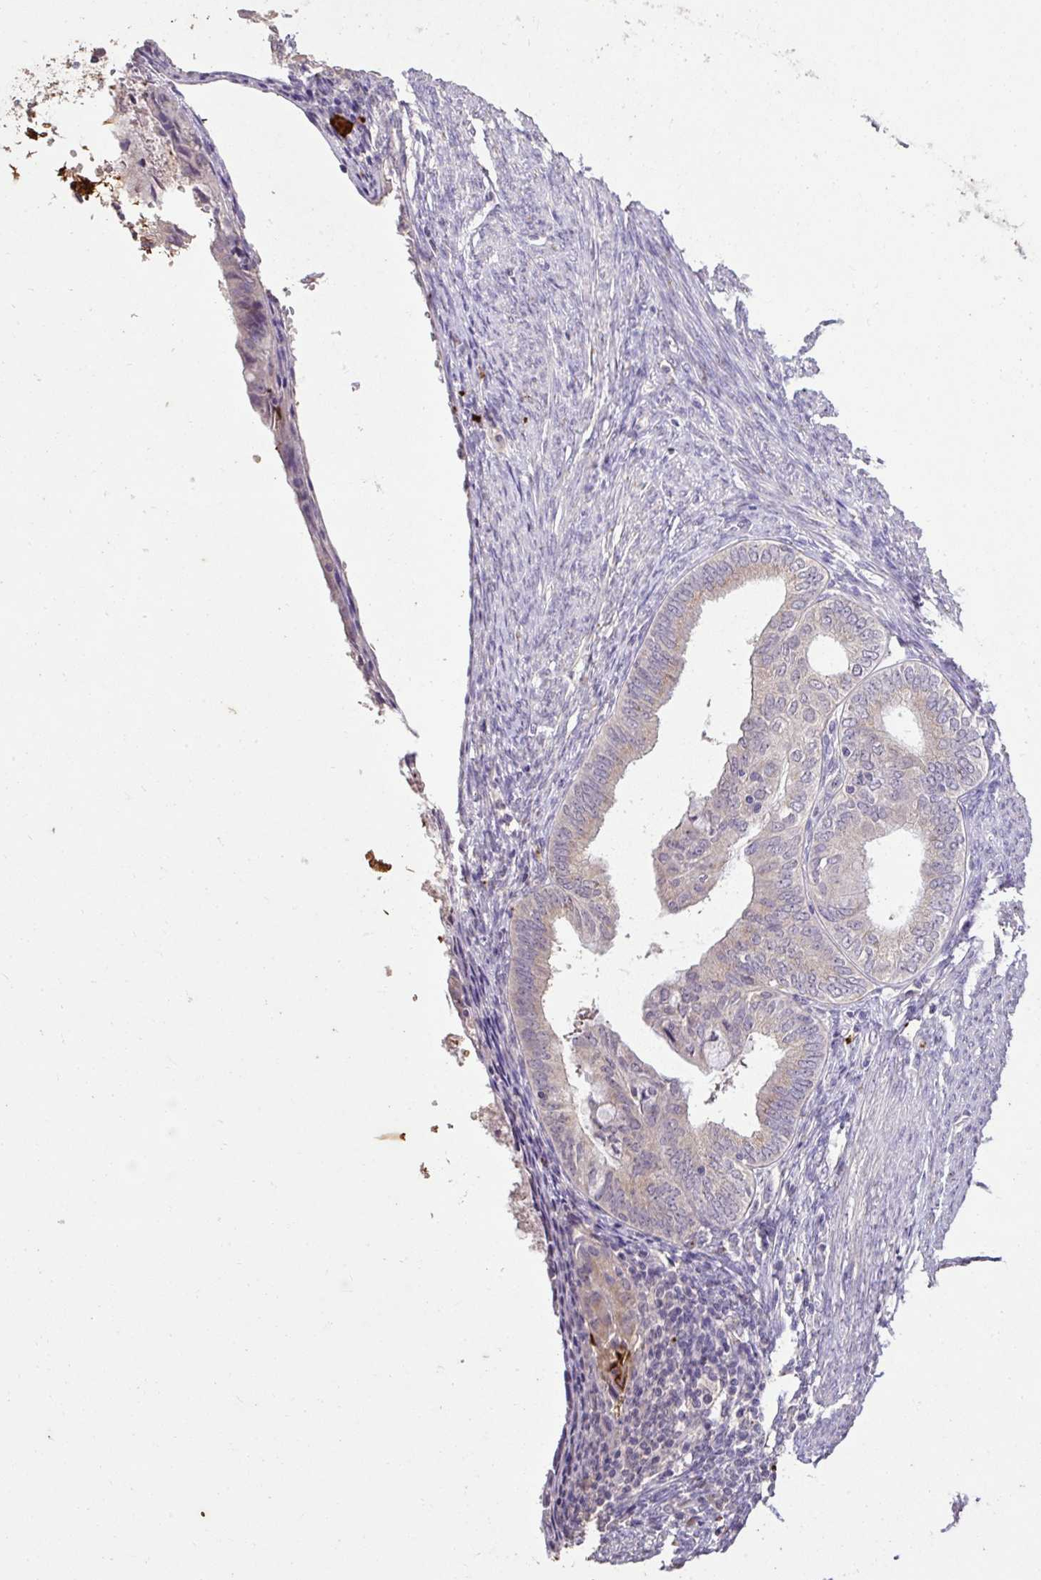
{"staining": {"intensity": "negative", "quantity": "none", "location": "none"}, "tissue": "endometrial cancer", "cell_type": "Tumor cells", "image_type": "cancer", "snomed": [{"axis": "morphology", "description": "Adenocarcinoma, NOS"}, {"axis": "topography", "description": "Endometrium"}], "caption": "A photomicrograph of human endometrial cancer is negative for staining in tumor cells.", "gene": "LRTM2", "patient": {"sex": "female", "age": 86}}